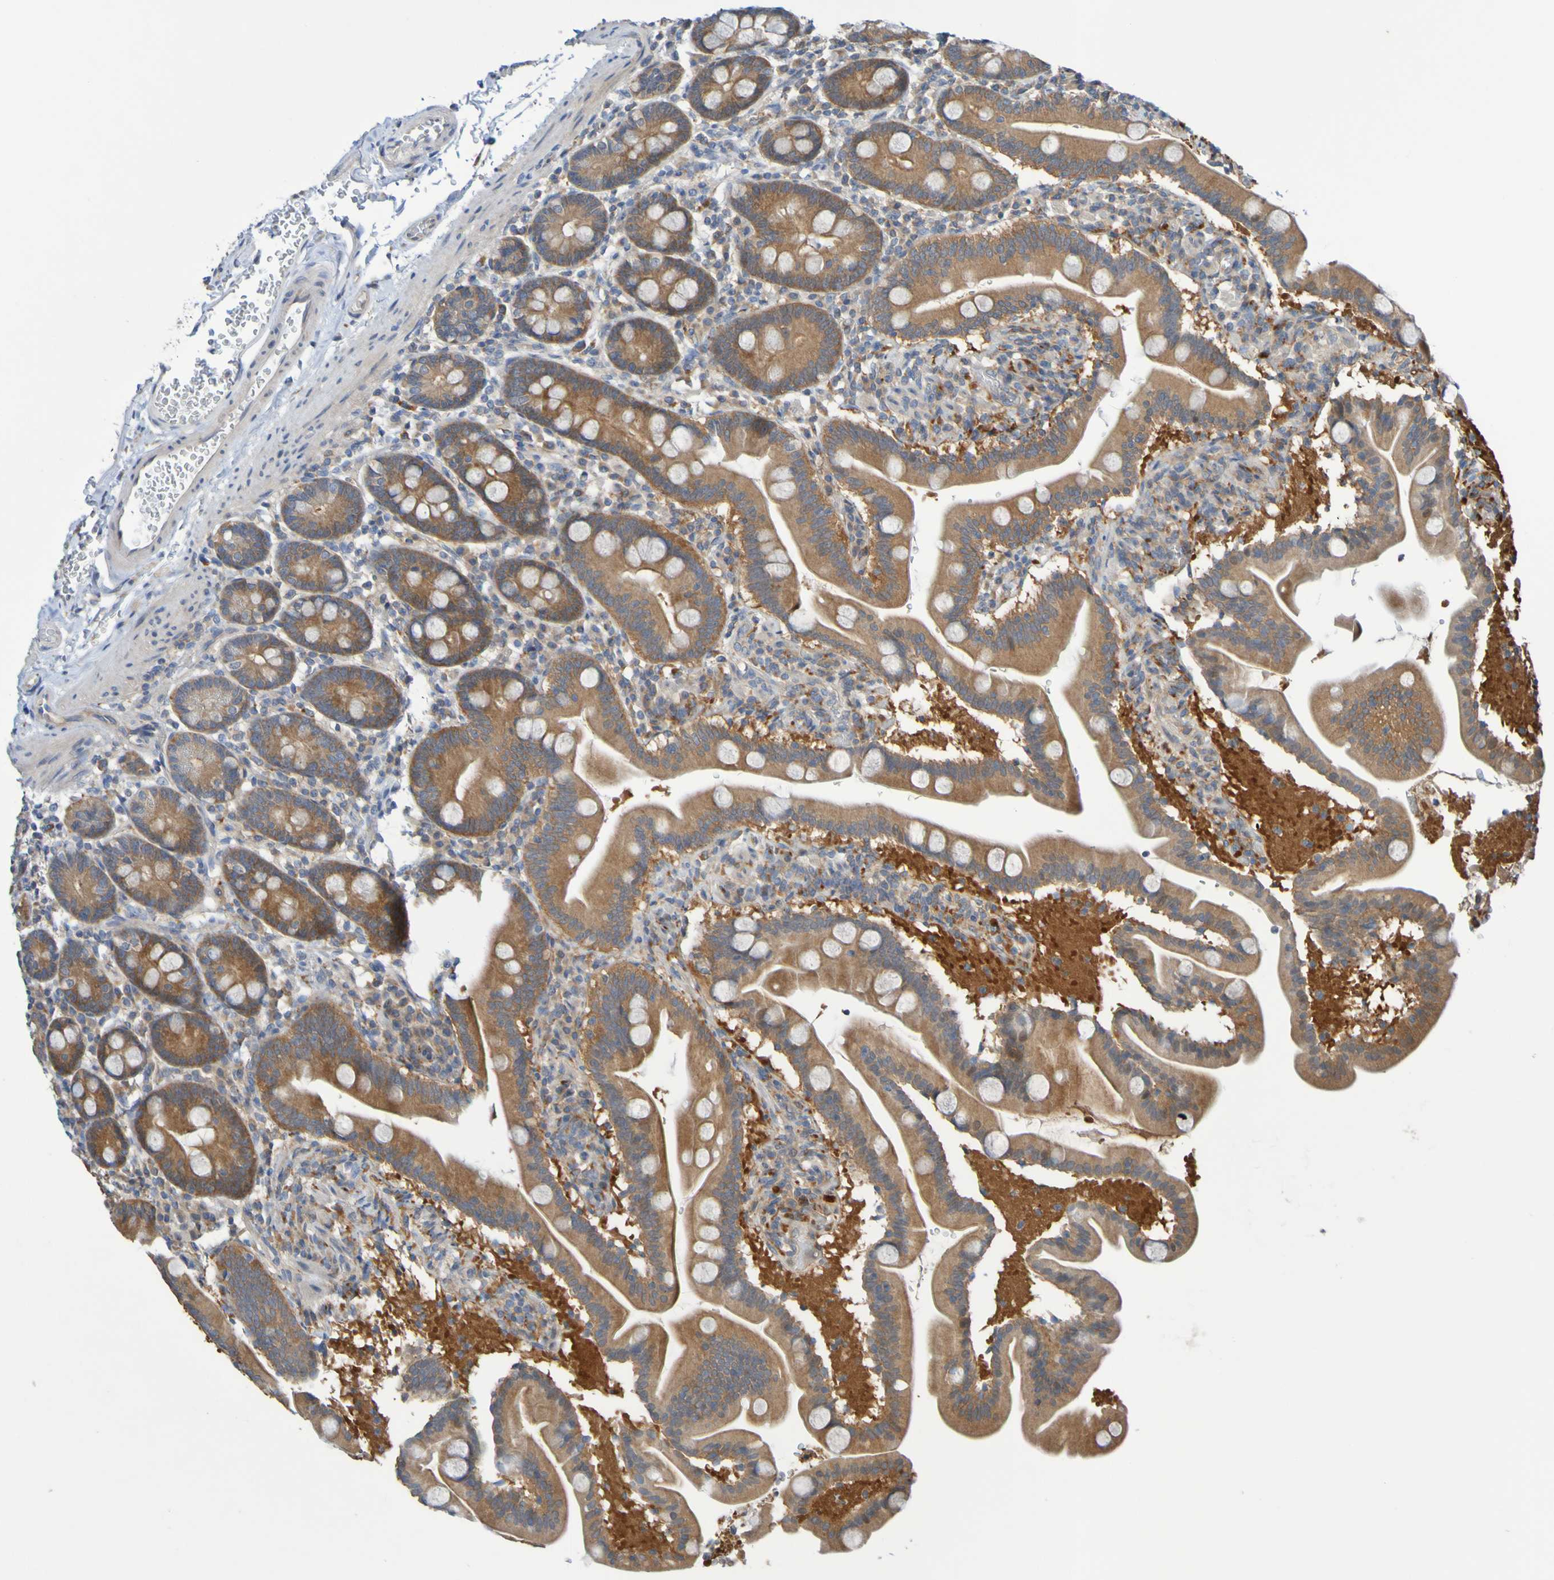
{"staining": {"intensity": "moderate", "quantity": ">75%", "location": "cytoplasmic/membranous"}, "tissue": "duodenum", "cell_type": "Glandular cells", "image_type": "normal", "snomed": [{"axis": "morphology", "description": "Normal tissue, NOS"}, {"axis": "topography", "description": "Duodenum"}], "caption": "Glandular cells reveal medium levels of moderate cytoplasmic/membranous positivity in approximately >75% of cells in benign duodenum. The staining was performed using DAB (3,3'-diaminobenzidine), with brown indicating positive protein expression. Nuclei are stained blue with hematoxylin.", "gene": "SDK1", "patient": {"sex": "male", "age": 54}}